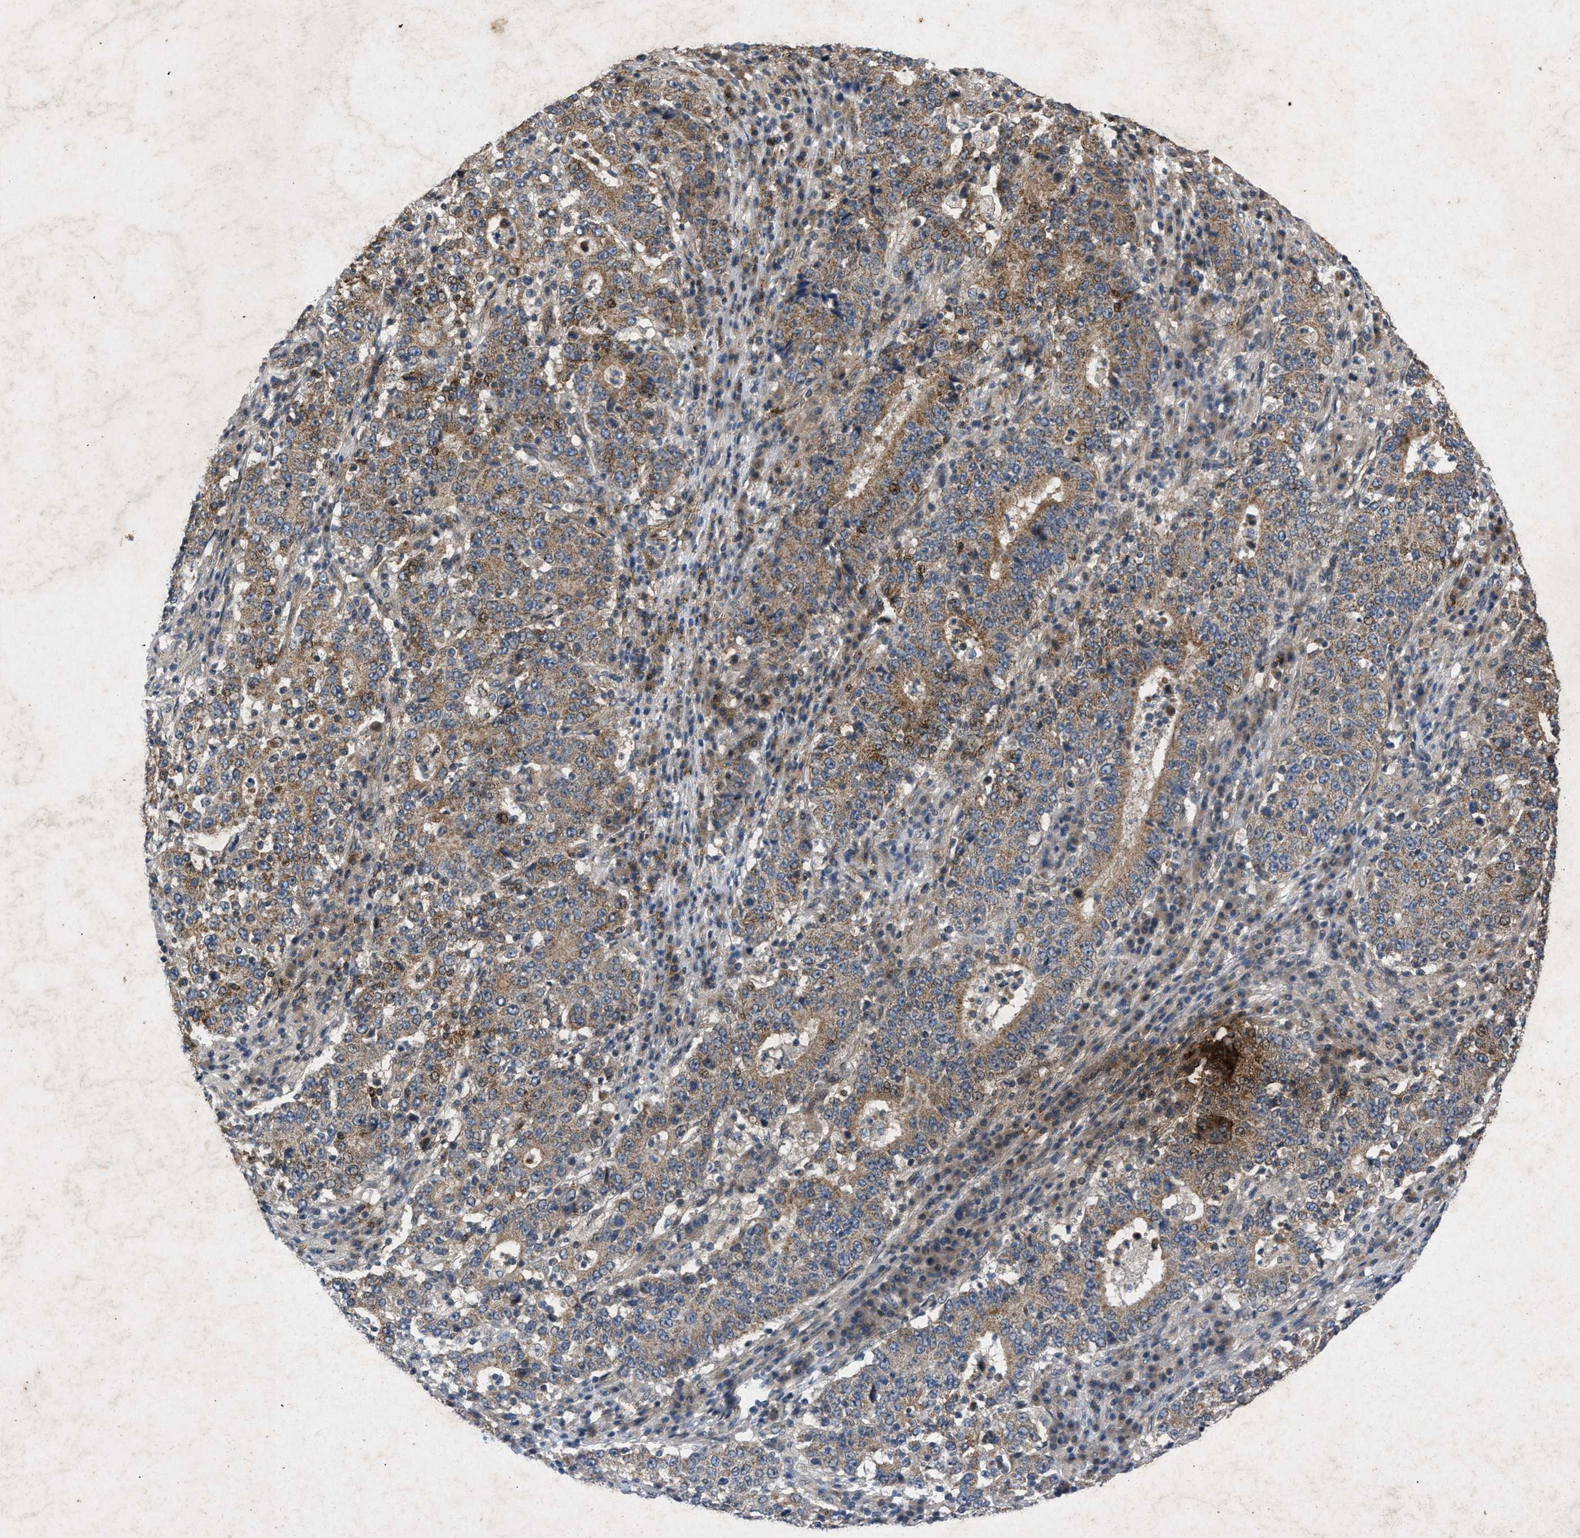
{"staining": {"intensity": "moderate", "quantity": ">75%", "location": "cytoplasmic/membranous"}, "tissue": "stomach cancer", "cell_type": "Tumor cells", "image_type": "cancer", "snomed": [{"axis": "morphology", "description": "Adenocarcinoma, NOS"}, {"axis": "topography", "description": "Stomach"}], "caption": "The histopathology image displays a brown stain indicating the presence of a protein in the cytoplasmic/membranous of tumor cells in stomach cancer. The staining was performed using DAB (3,3'-diaminobenzidine) to visualize the protein expression in brown, while the nuclei were stained in blue with hematoxylin (Magnification: 20x).", "gene": "PRKG2", "patient": {"sex": "male", "age": 59}}